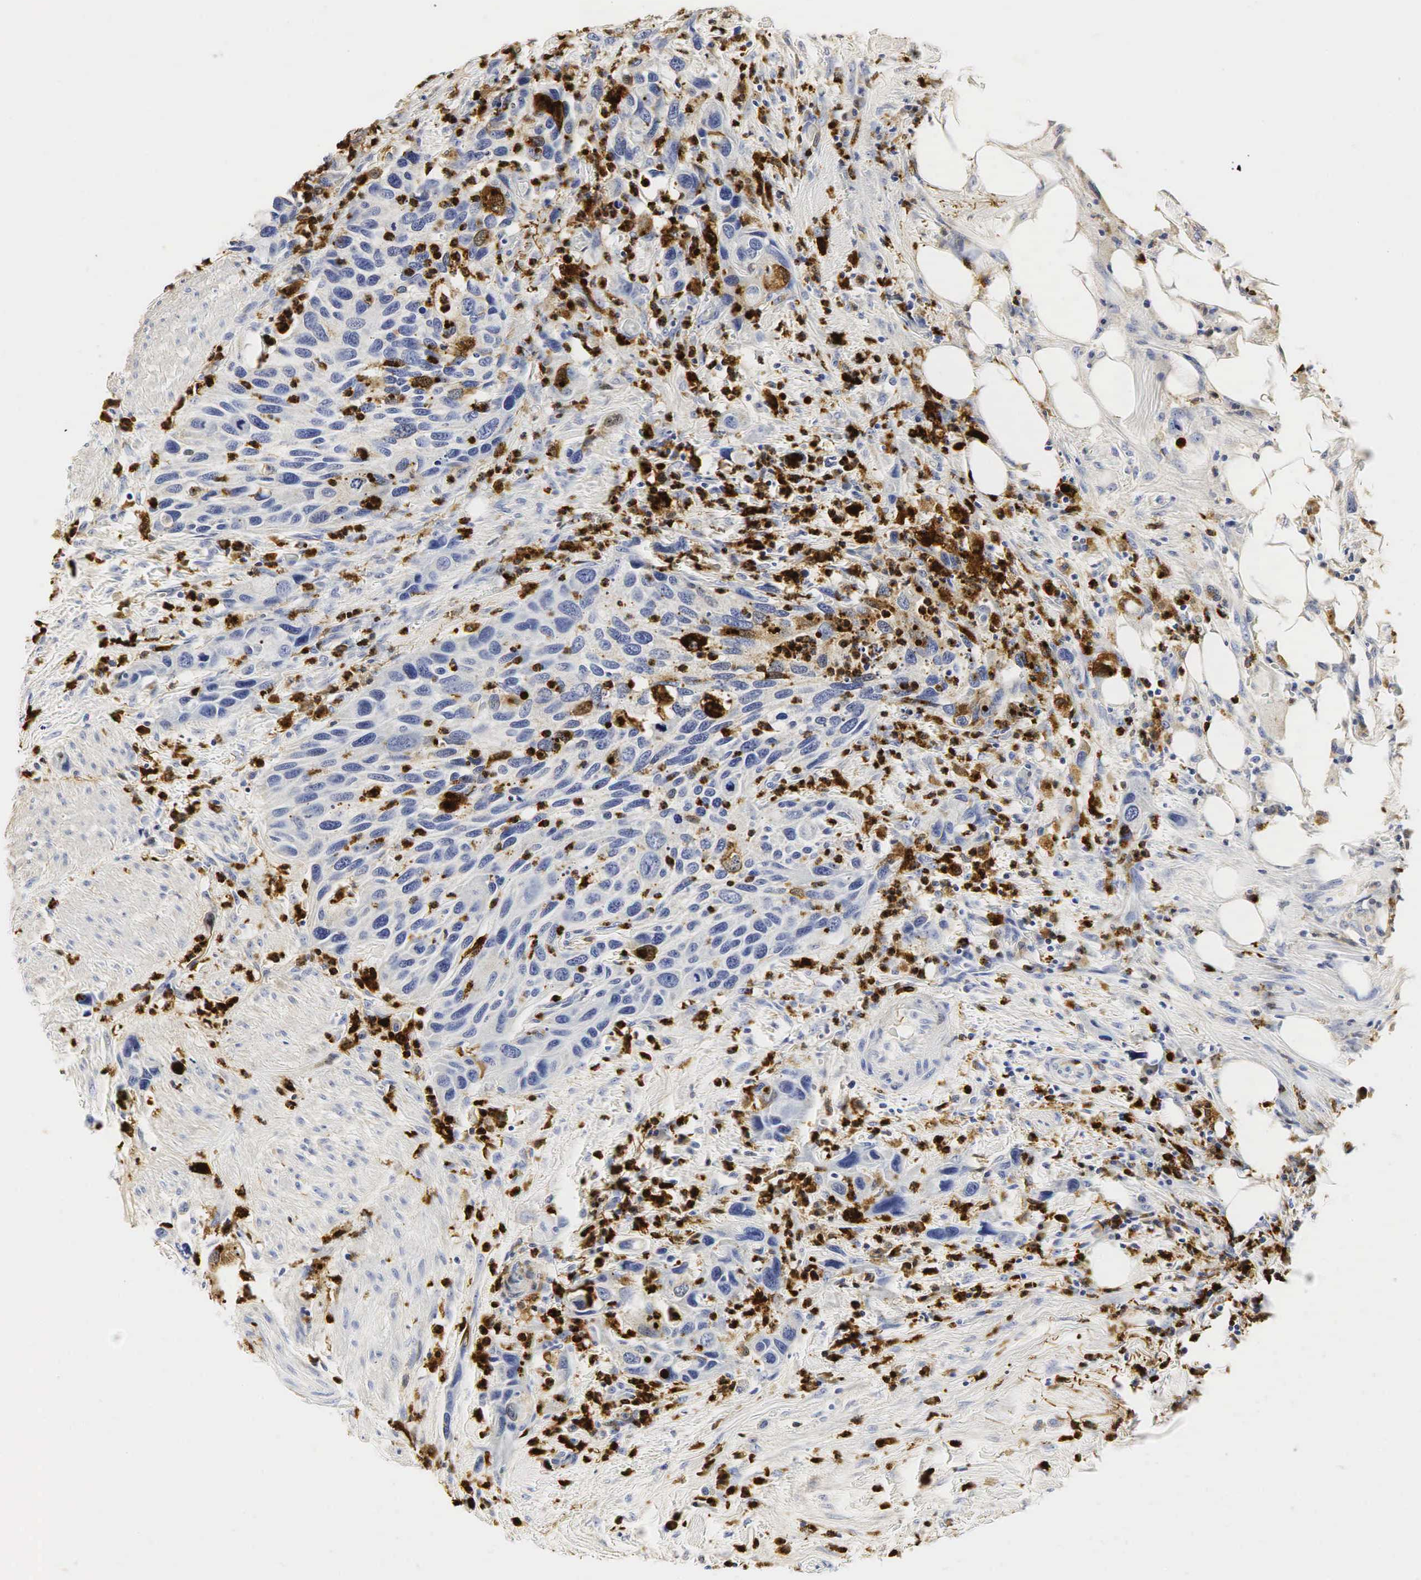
{"staining": {"intensity": "negative", "quantity": "none", "location": "none"}, "tissue": "urothelial cancer", "cell_type": "Tumor cells", "image_type": "cancer", "snomed": [{"axis": "morphology", "description": "Urothelial carcinoma, High grade"}, {"axis": "topography", "description": "Urinary bladder"}], "caption": "Immunohistochemistry (IHC) image of urothelial carcinoma (high-grade) stained for a protein (brown), which shows no expression in tumor cells.", "gene": "LYZ", "patient": {"sex": "male", "age": 66}}